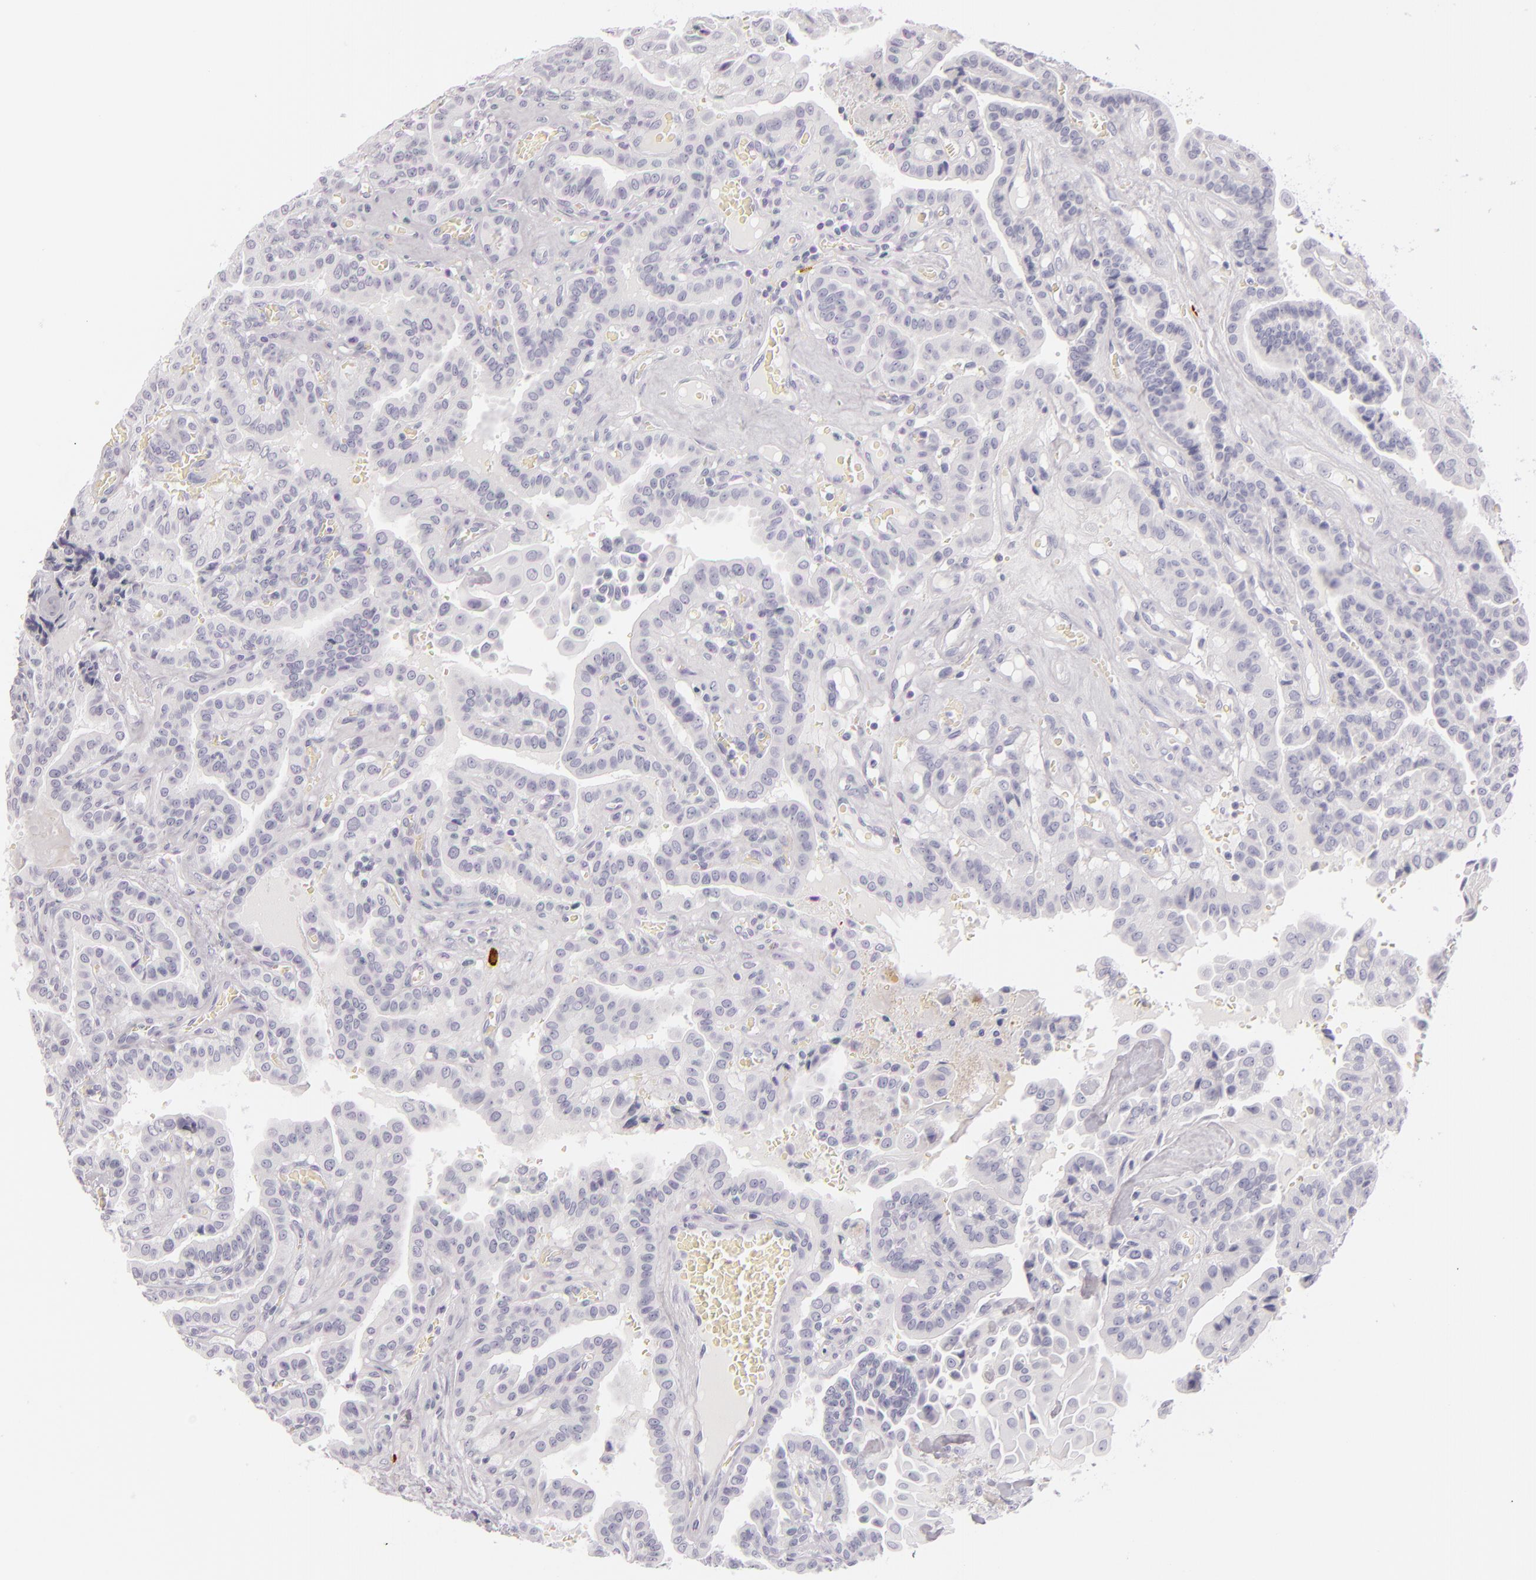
{"staining": {"intensity": "negative", "quantity": "none", "location": "none"}, "tissue": "thyroid cancer", "cell_type": "Tumor cells", "image_type": "cancer", "snomed": [{"axis": "morphology", "description": "Papillary adenocarcinoma, NOS"}, {"axis": "topography", "description": "Thyroid gland"}], "caption": "Human thyroid papillary adenocarcinoma stained for a protein using IHC exhibits no staining in tumor cells.", "gene": "TPSD1", "patient": {"sex": "male", "age": 87}}